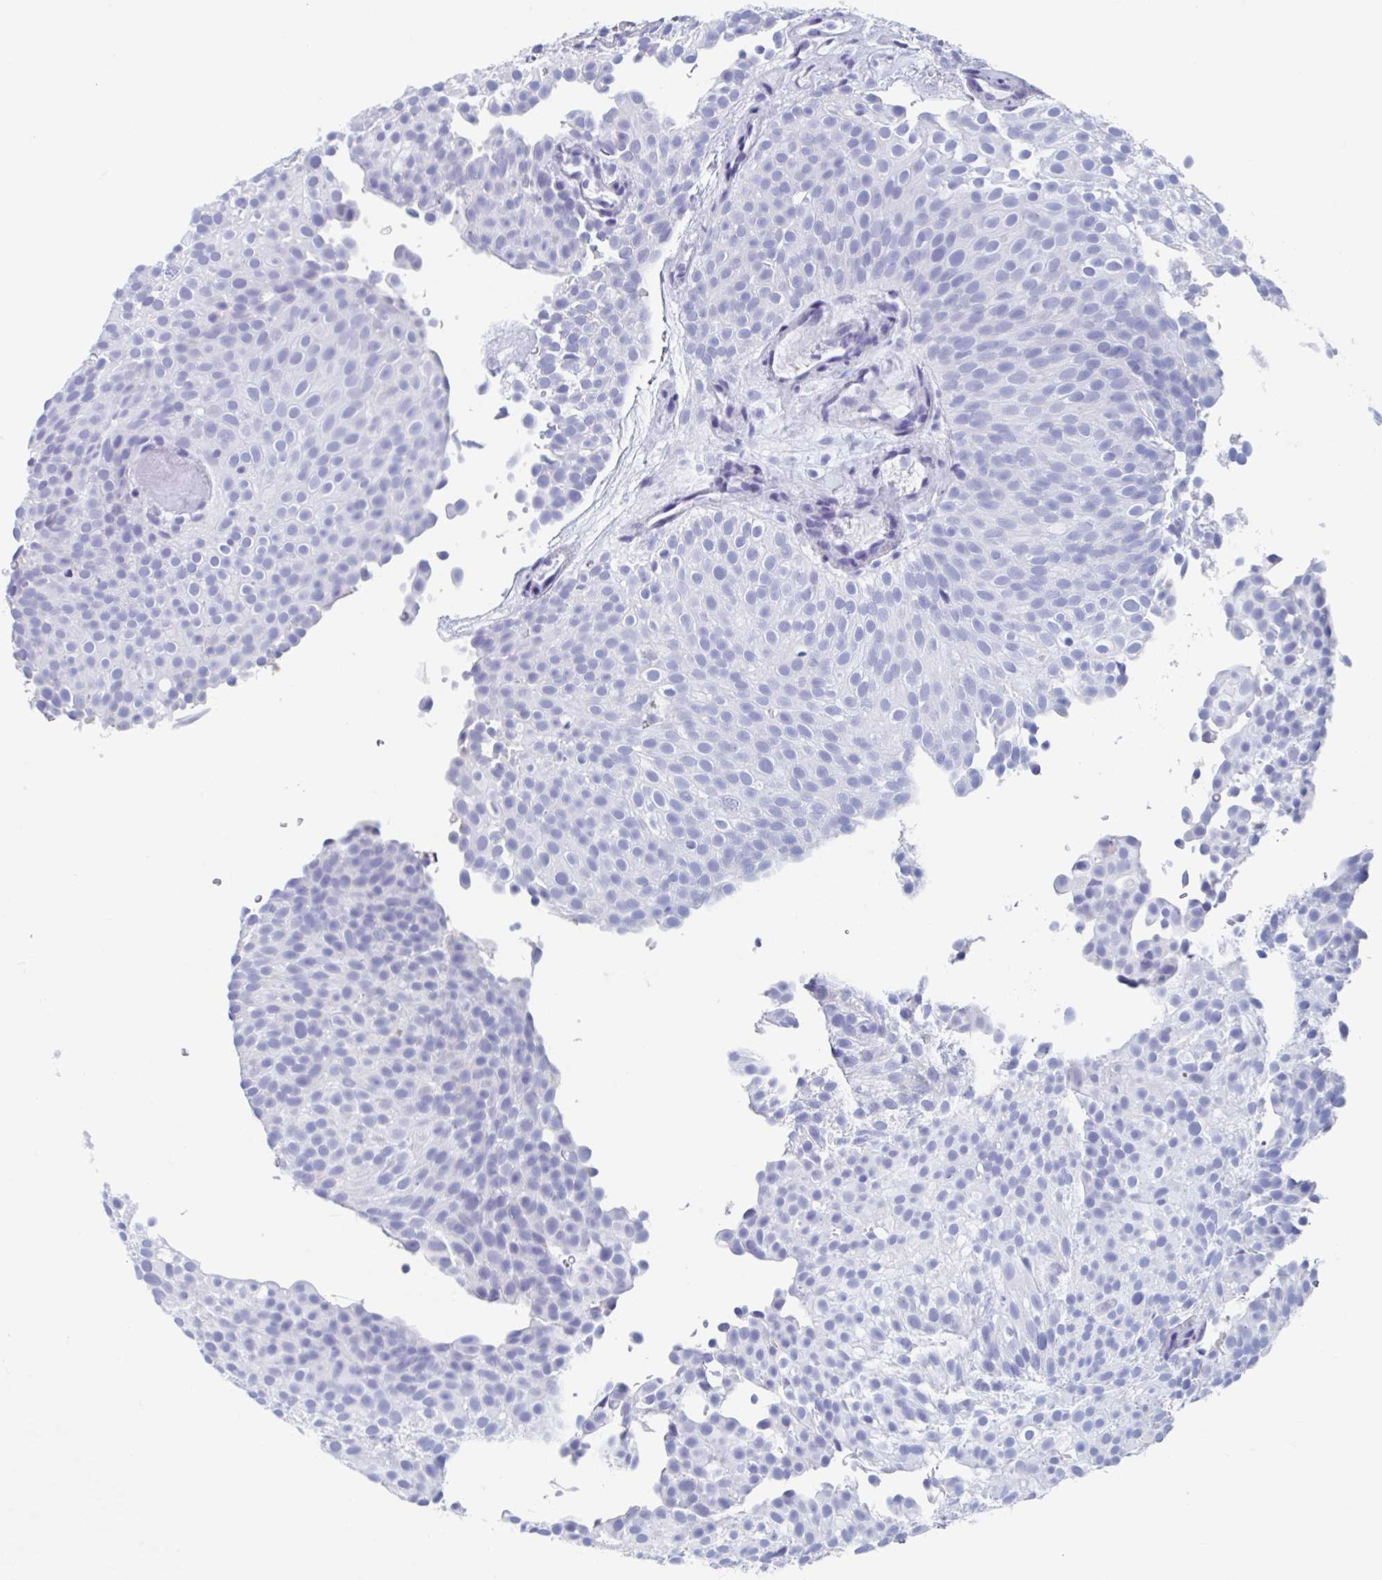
{"staining": {"intensity": "negative", "quantity": "none", "location": "none"}, "tissue": "urothelial cancer", "cell_type": "Tumor cells", "image_type": "cancer", "snomed": [{"axis": "morphology", "description": "Urothelial carcinoma, Low grade"}, {"axis": "topography", "description": "Urinary bladder"}], "caption": "The IHC photomicrograph has no significant expression in tumor cells of urothelial cancer tissue.", "gene": "C10orf53", "patient": {"sex": "male", "age": 78}}